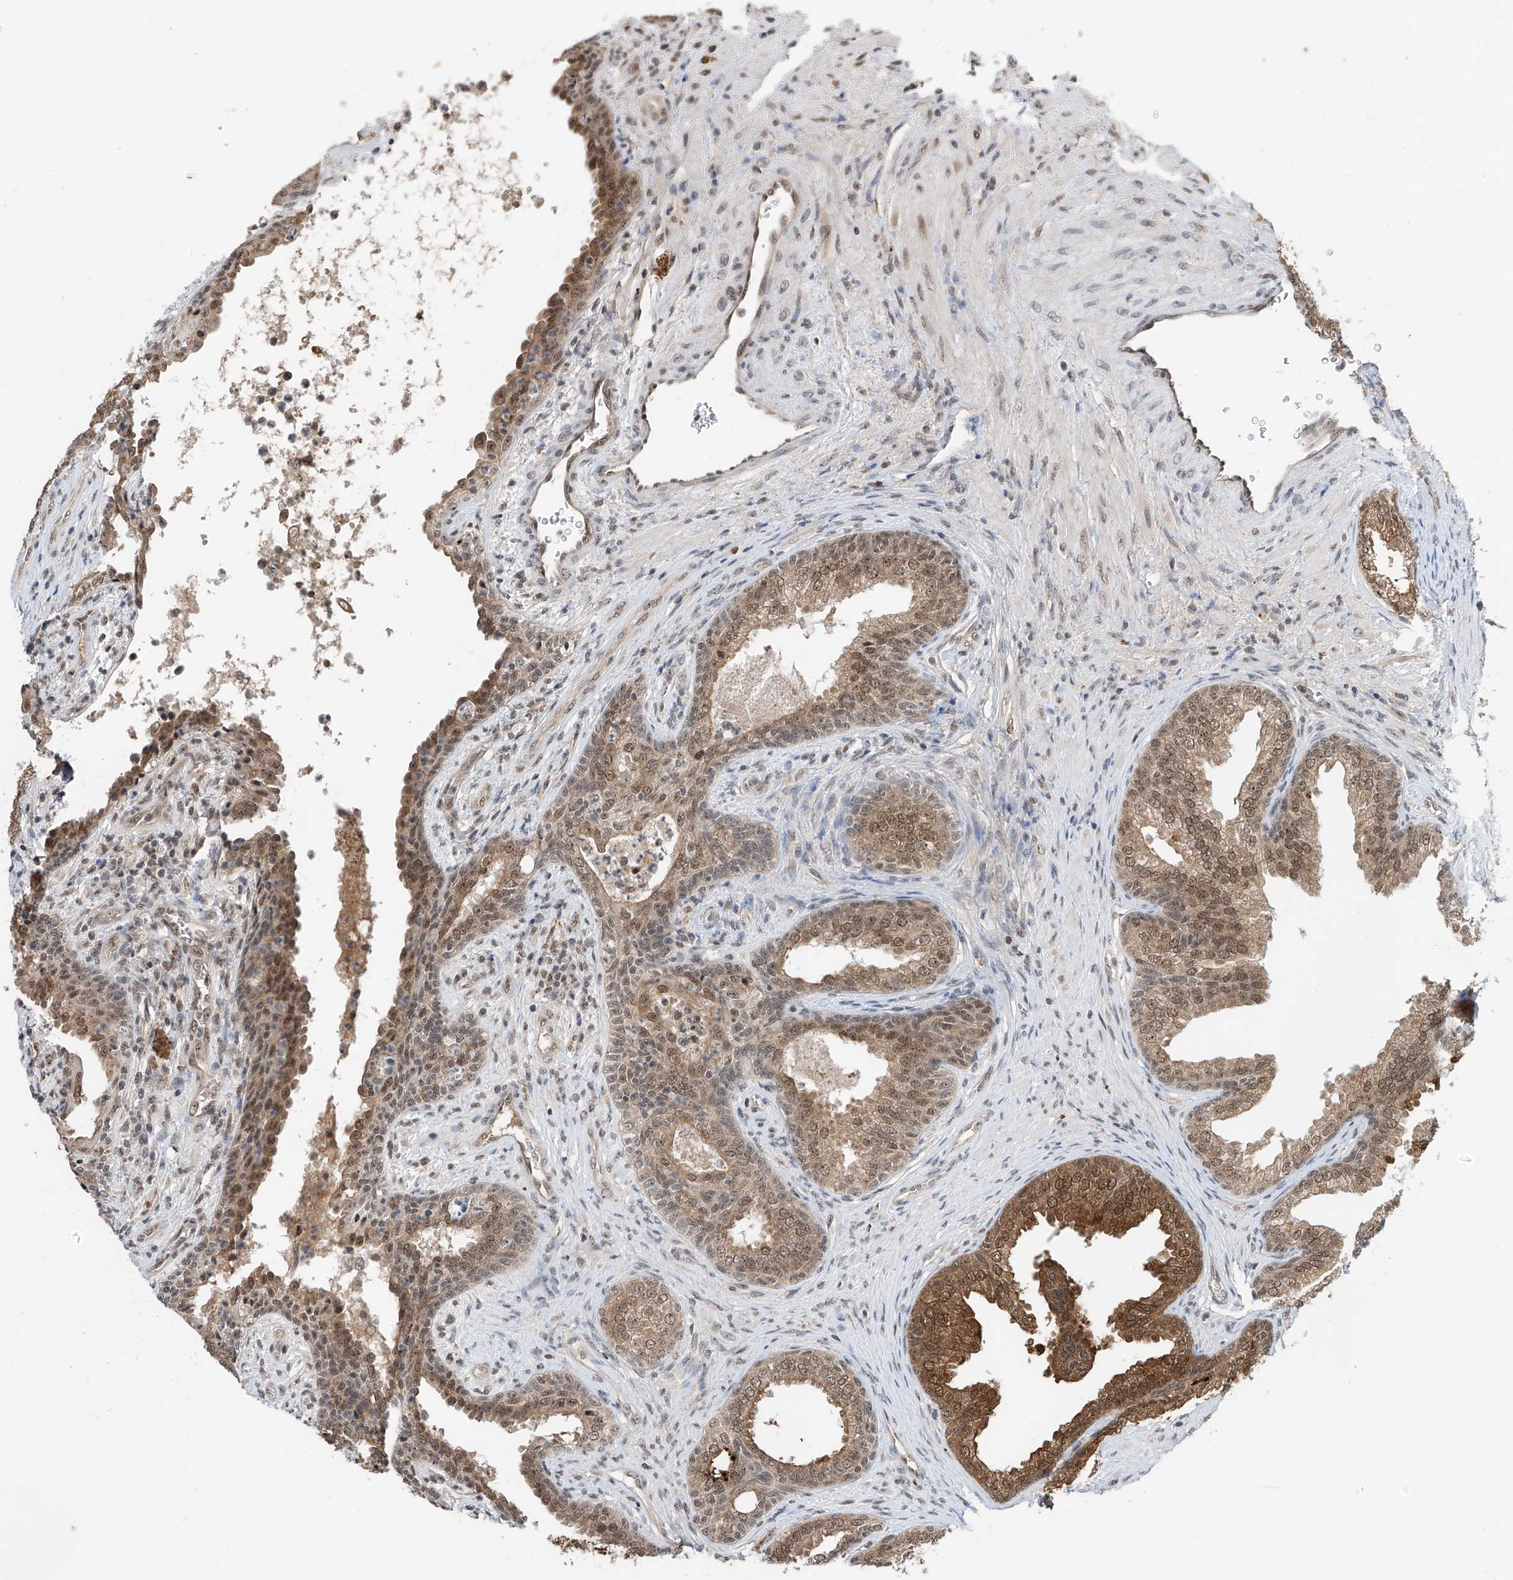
{"staining": {"intensity": "moderate", "quantity": ">75%", "location": "cytoplasmic/membranous,nuclear"}, "tissue": "prostate", "cell_type": "Glandular cells", "image_type": "normal", "snomed": [{"axis": "morphology", "description": "Normal tissue, NOS"}, {"axis": "topography", "description": "Prostate"}], "caption": "Approximately >75% of glandular cells in normal prostate demonstrate moderate cytoplasmic/membranous,nuclear protein expression as visualized by brown immunohistochemical staining.", "gene": "RPAIN", "patient": {"sex": "male", "age": 76}}